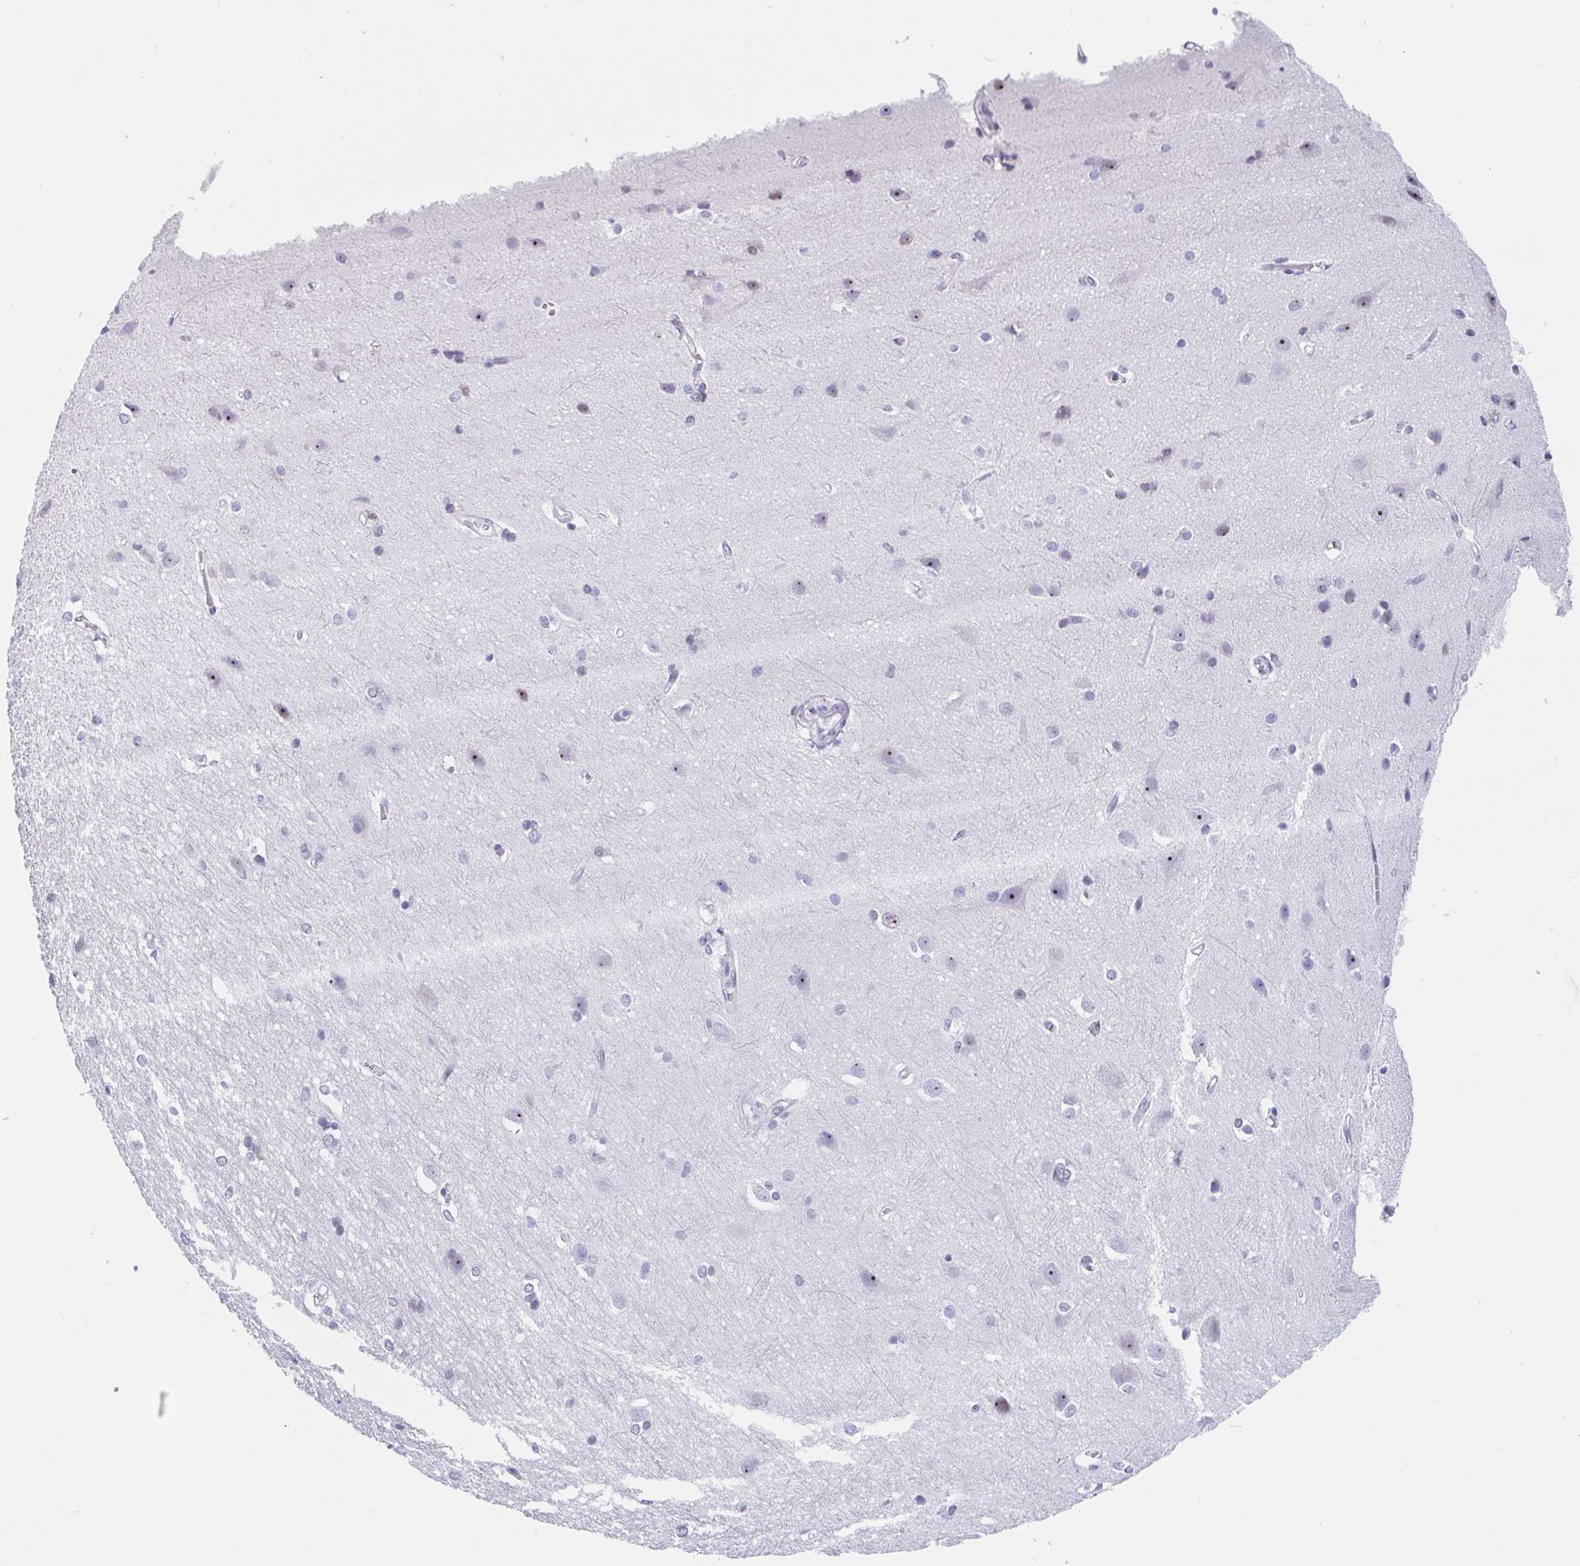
{"staining": {"intensity": "negative", "quantity": "none", "location": "none"}, "tissue": "cerebral cortex", "cell_type": "Endothelial cells", "image_type": "normal", "snomed": [{"axis": "morphology", "description": "Normal tissue, NOS"}, {"axis": "topography", "description": "Cerebral cortex"}], "caption": "This is a micrograph of immunohistochemistry (IHC) staining of benign cerebral cortex, which shows no staining in endothelial cells. (Stains: DAB (3,3'-diaminobenzidine) immunohistochemistry with hematoxylin counter stain, Microscopy: brightfield microscopy at high magnification).", "gene": "LENG9", "patient": {"sex": "male", "age": 37}}